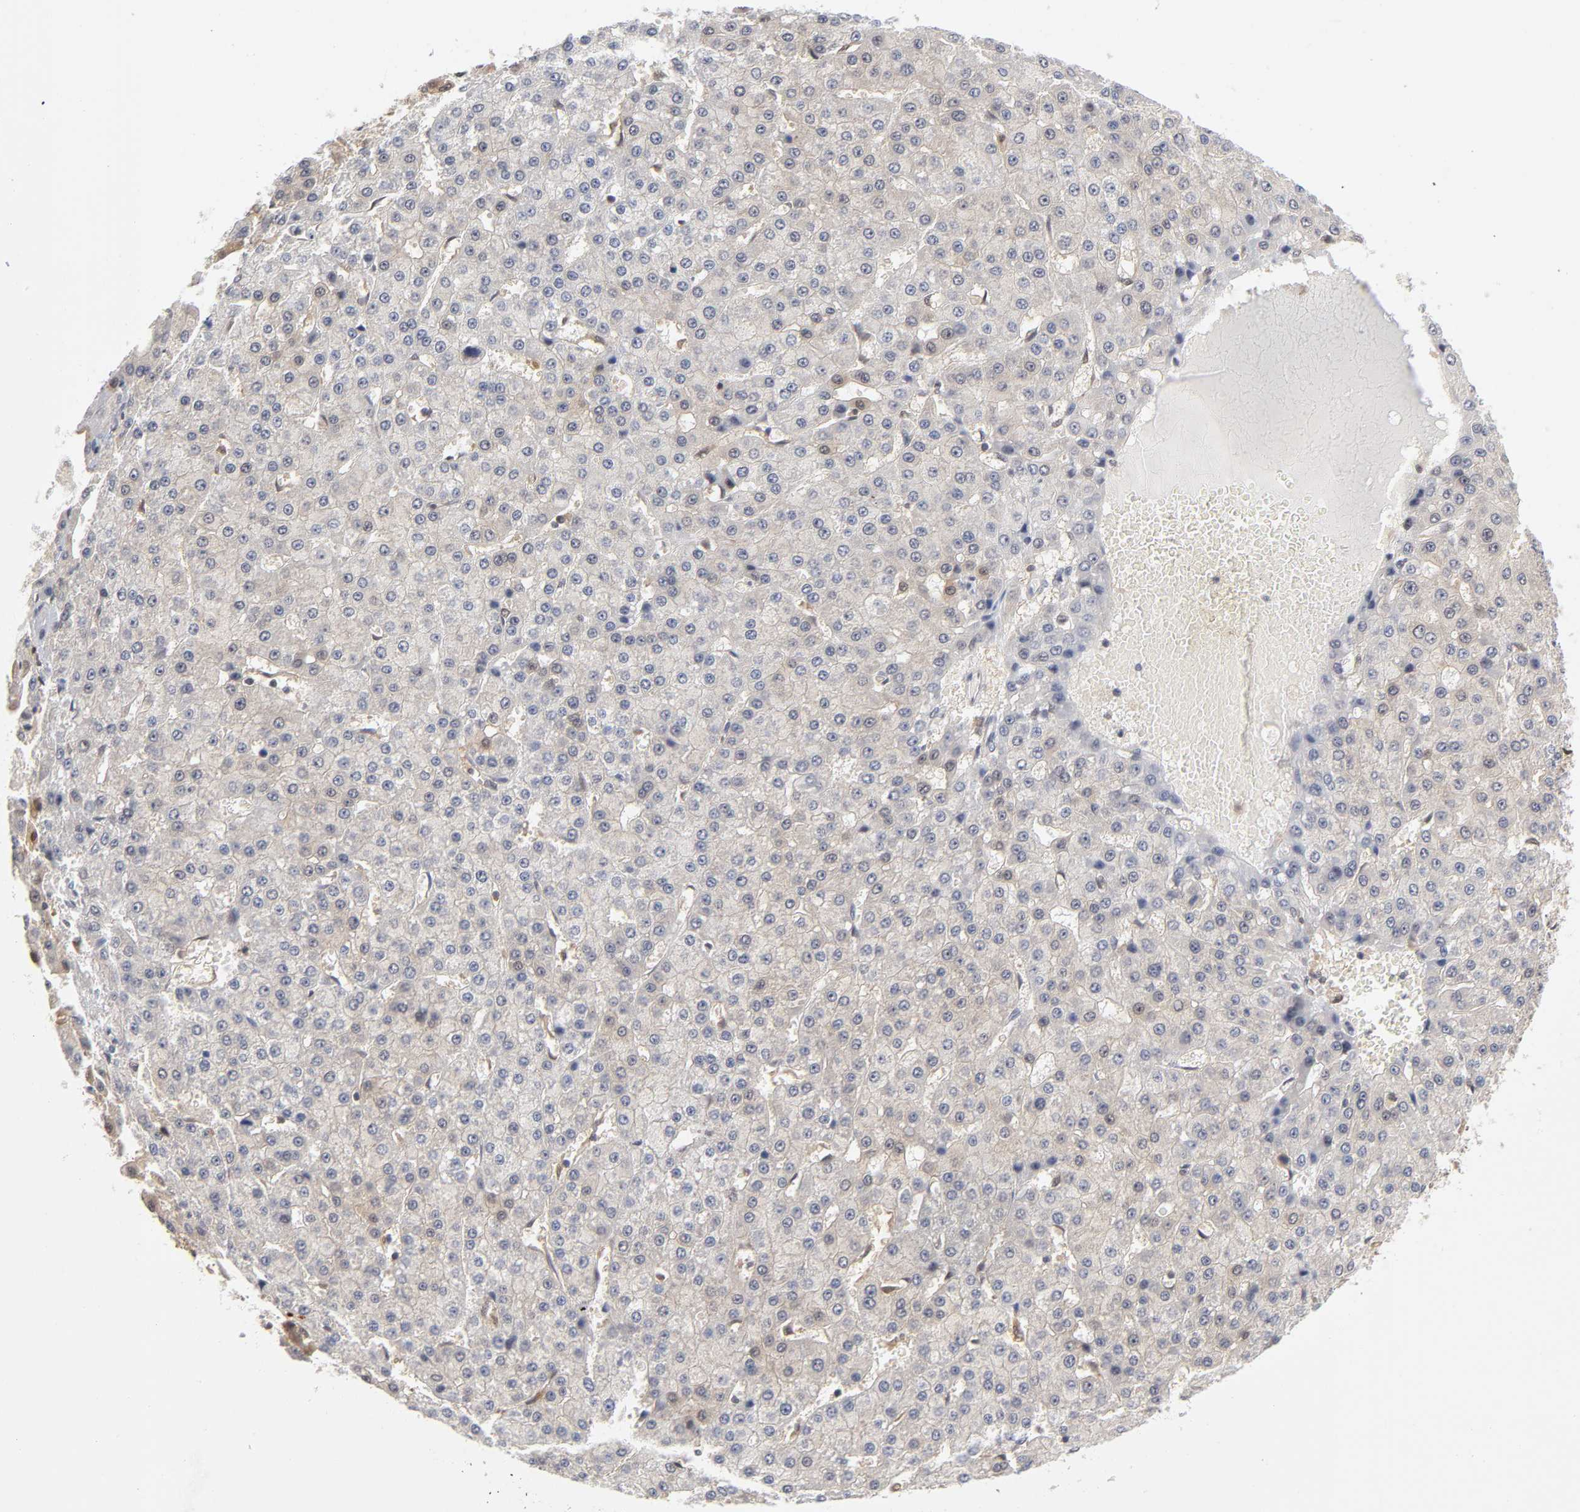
{"staining": {"intensity": "weak", "quantity": "<25%", "location": "cytoplasmic/membranous"}, "tissue": "liver cancer", "cell_type": "Tumor cells", "image_type": "cancer", "snomed": [{"axis": "morphology", "description": "Carcinoma, Hepatocellular, NOS"}, {"axis": "topography", "description": "Liver"}], "caption": "This micrograph is of liver cancer (hepatocellular carcinoma) stained with IHC to label a protein in brown with the nuclei are counter-stained blue. There is no positivity in tumor cells.", "gene": "DFFB", "patient": {"sex": "male", "age": 47}}